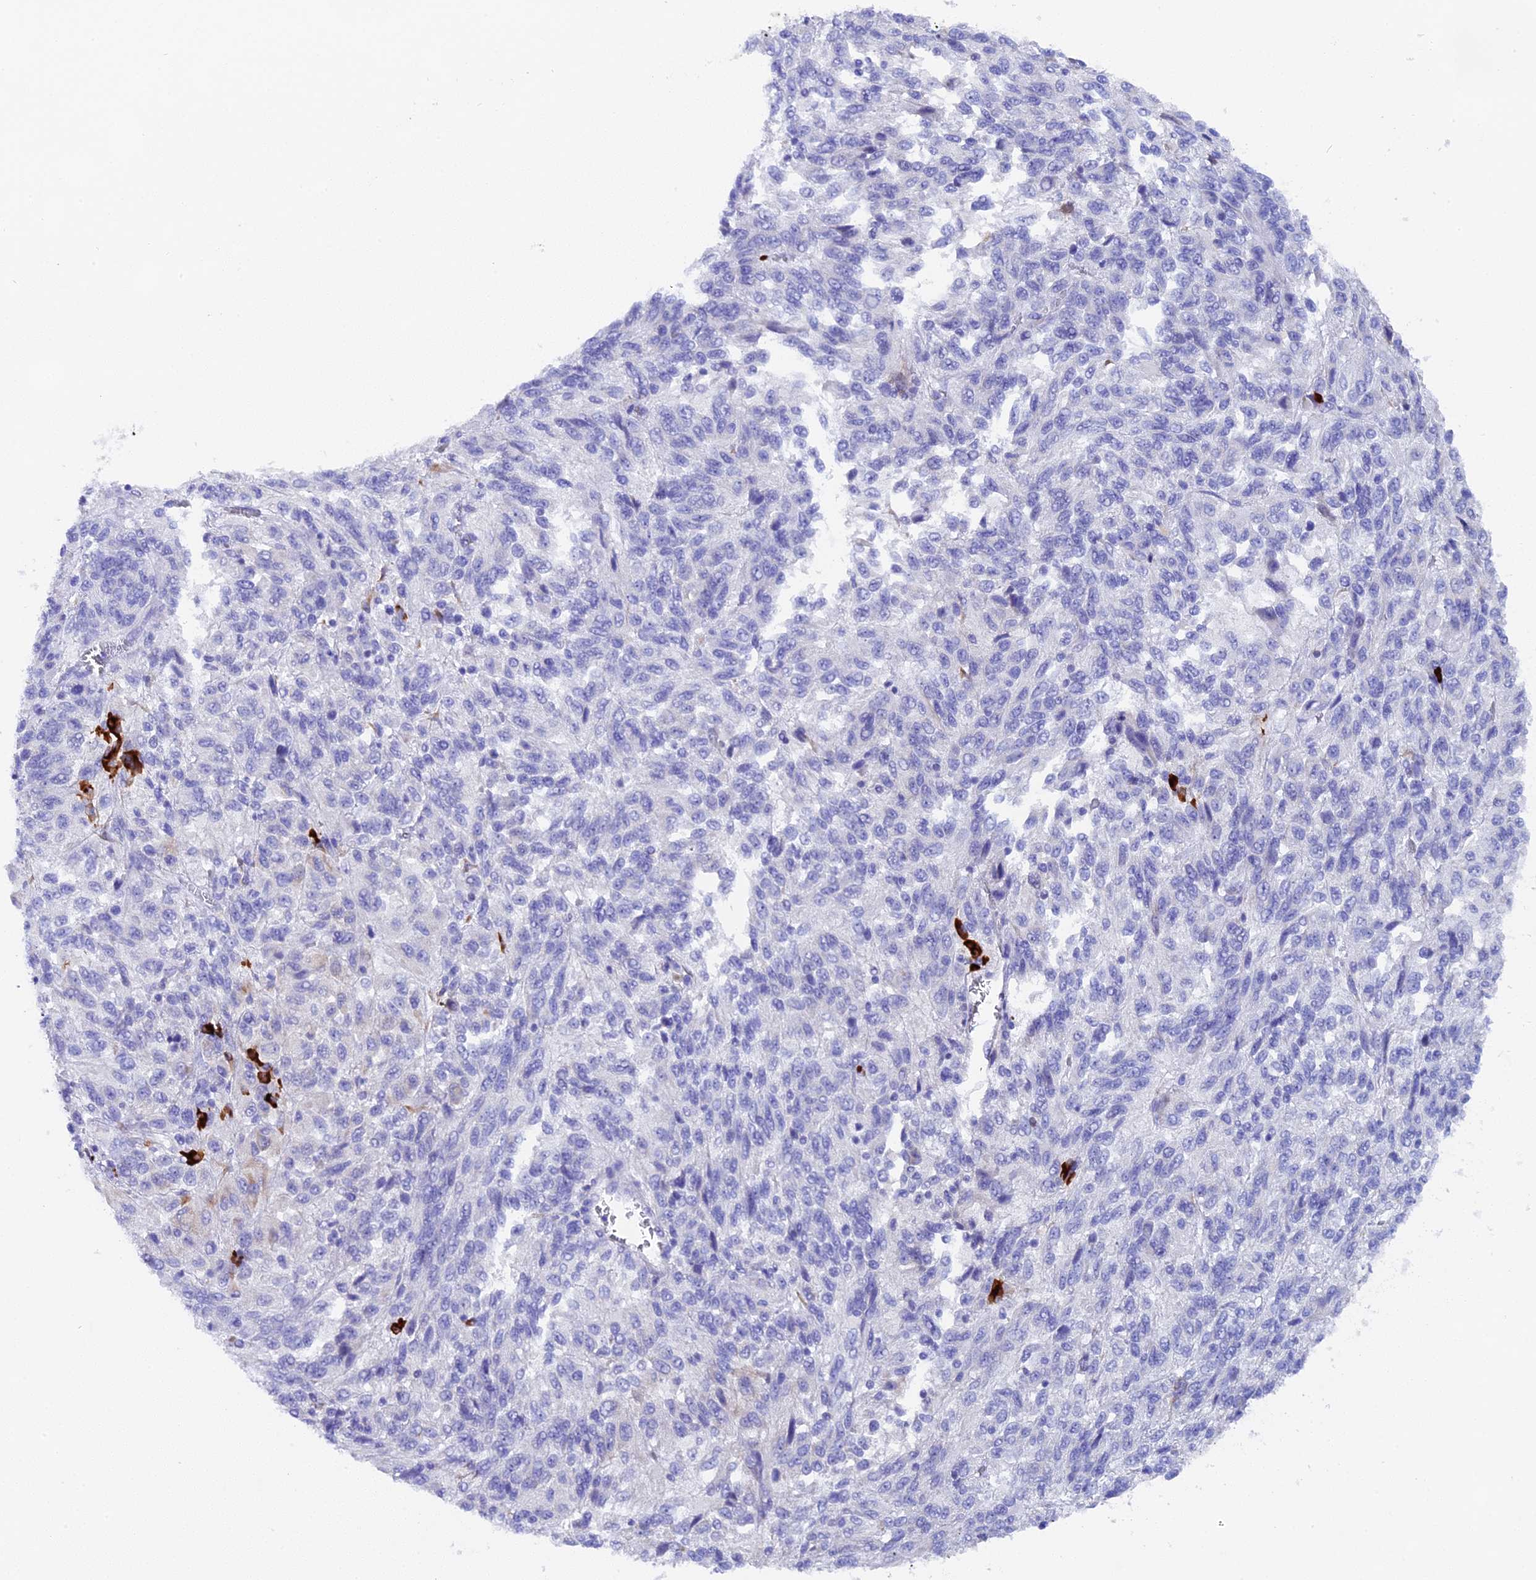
{"staining": {"intensity": "negative", "quantity": "none", "location": "none"}, "tissue": "melanoma", "cell_type": "Tumor cells", "image_type": "cancer", "snomed": [{"axis": "morphology", "description": "Malignant melanoma, Metastatic site"}, {"axis": "topography", "description": "Lung"}], "caption": "This is a micrograph of immunohistochemistry (IHC) staining of malignant melanoma (metastatic site), which shows no positivity in tumor cells.", "gene": "FKBP11", "patient": {"sex": "male", "age": 64}}